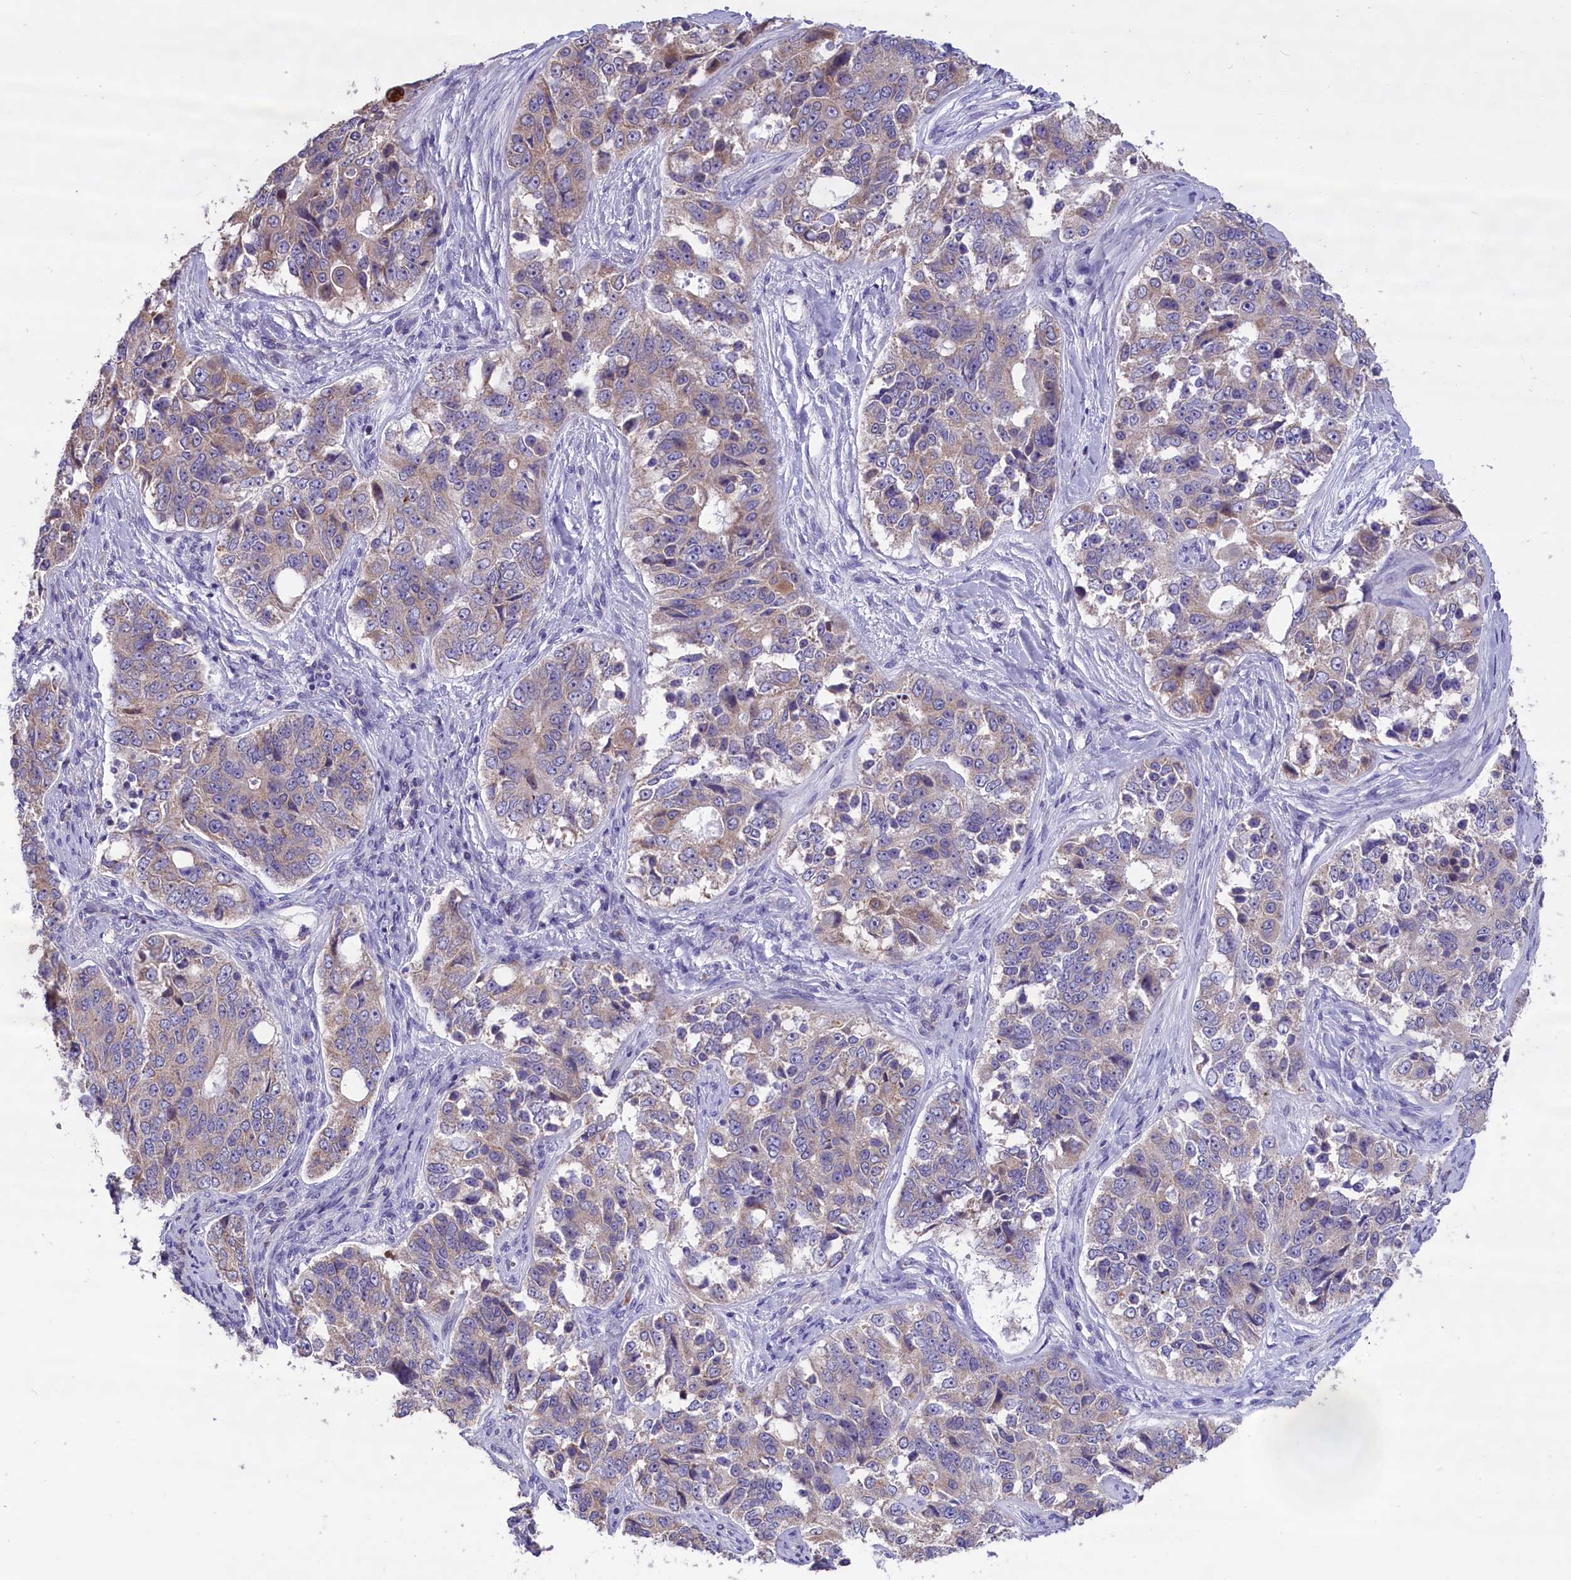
{"staining": {"intensity": "weak", "quantity": "<25%", "location": "cytoplasmic/membranous"}, "tissue": "ovarian cancer", "cell_type": "Tumor cells", "image_type": "cancer", "snomed": [{"axis": "morphology", "description": "Carcinoma, endometroid"}, {"axis": "topography", "description": "Ovary"}], "caption": "This is an immunohistochemistry image of ovarian cancer. There is no expression in tumor cells.", "gene": "CYP2U1", "patient": {"sex": "female", "age": 51}}